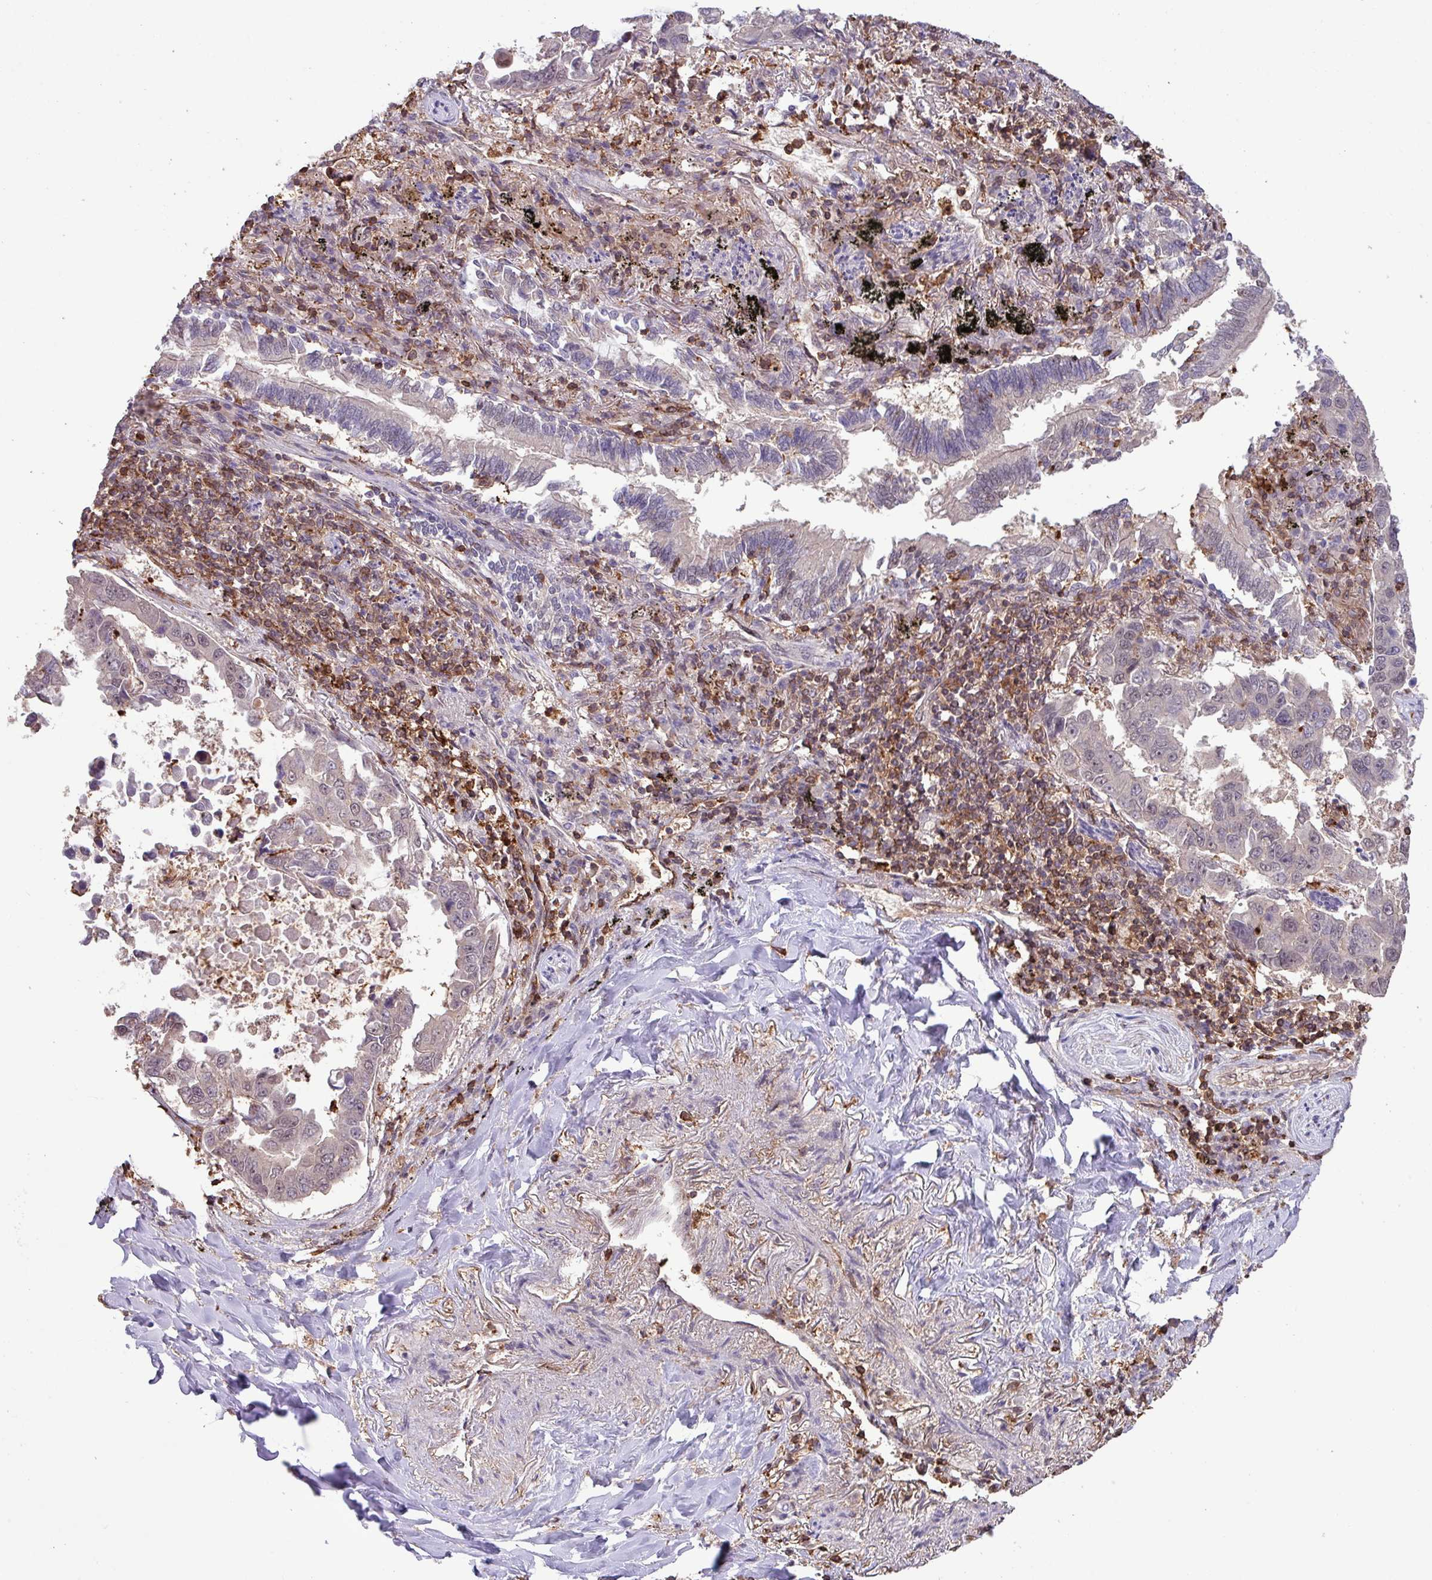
{"staining": {"intensity": "weak", "quantity": "<25%", "location": "nuclear"}, "tissue": "lung cancer", "cell_type": "Tumor cells", "image_type": "cancer", "snomed": [{"axis": "morphology", "description": "Adenocarcinoma, NOS"}, {"axis": "topography", "description": "Lung"}], "caption": "Micrograph shows no protein positivity in tumor cells of adenocarcinoma (lung) tissue.", "gene": "GON7", "patient": {"sex": "male", "age": 64}}